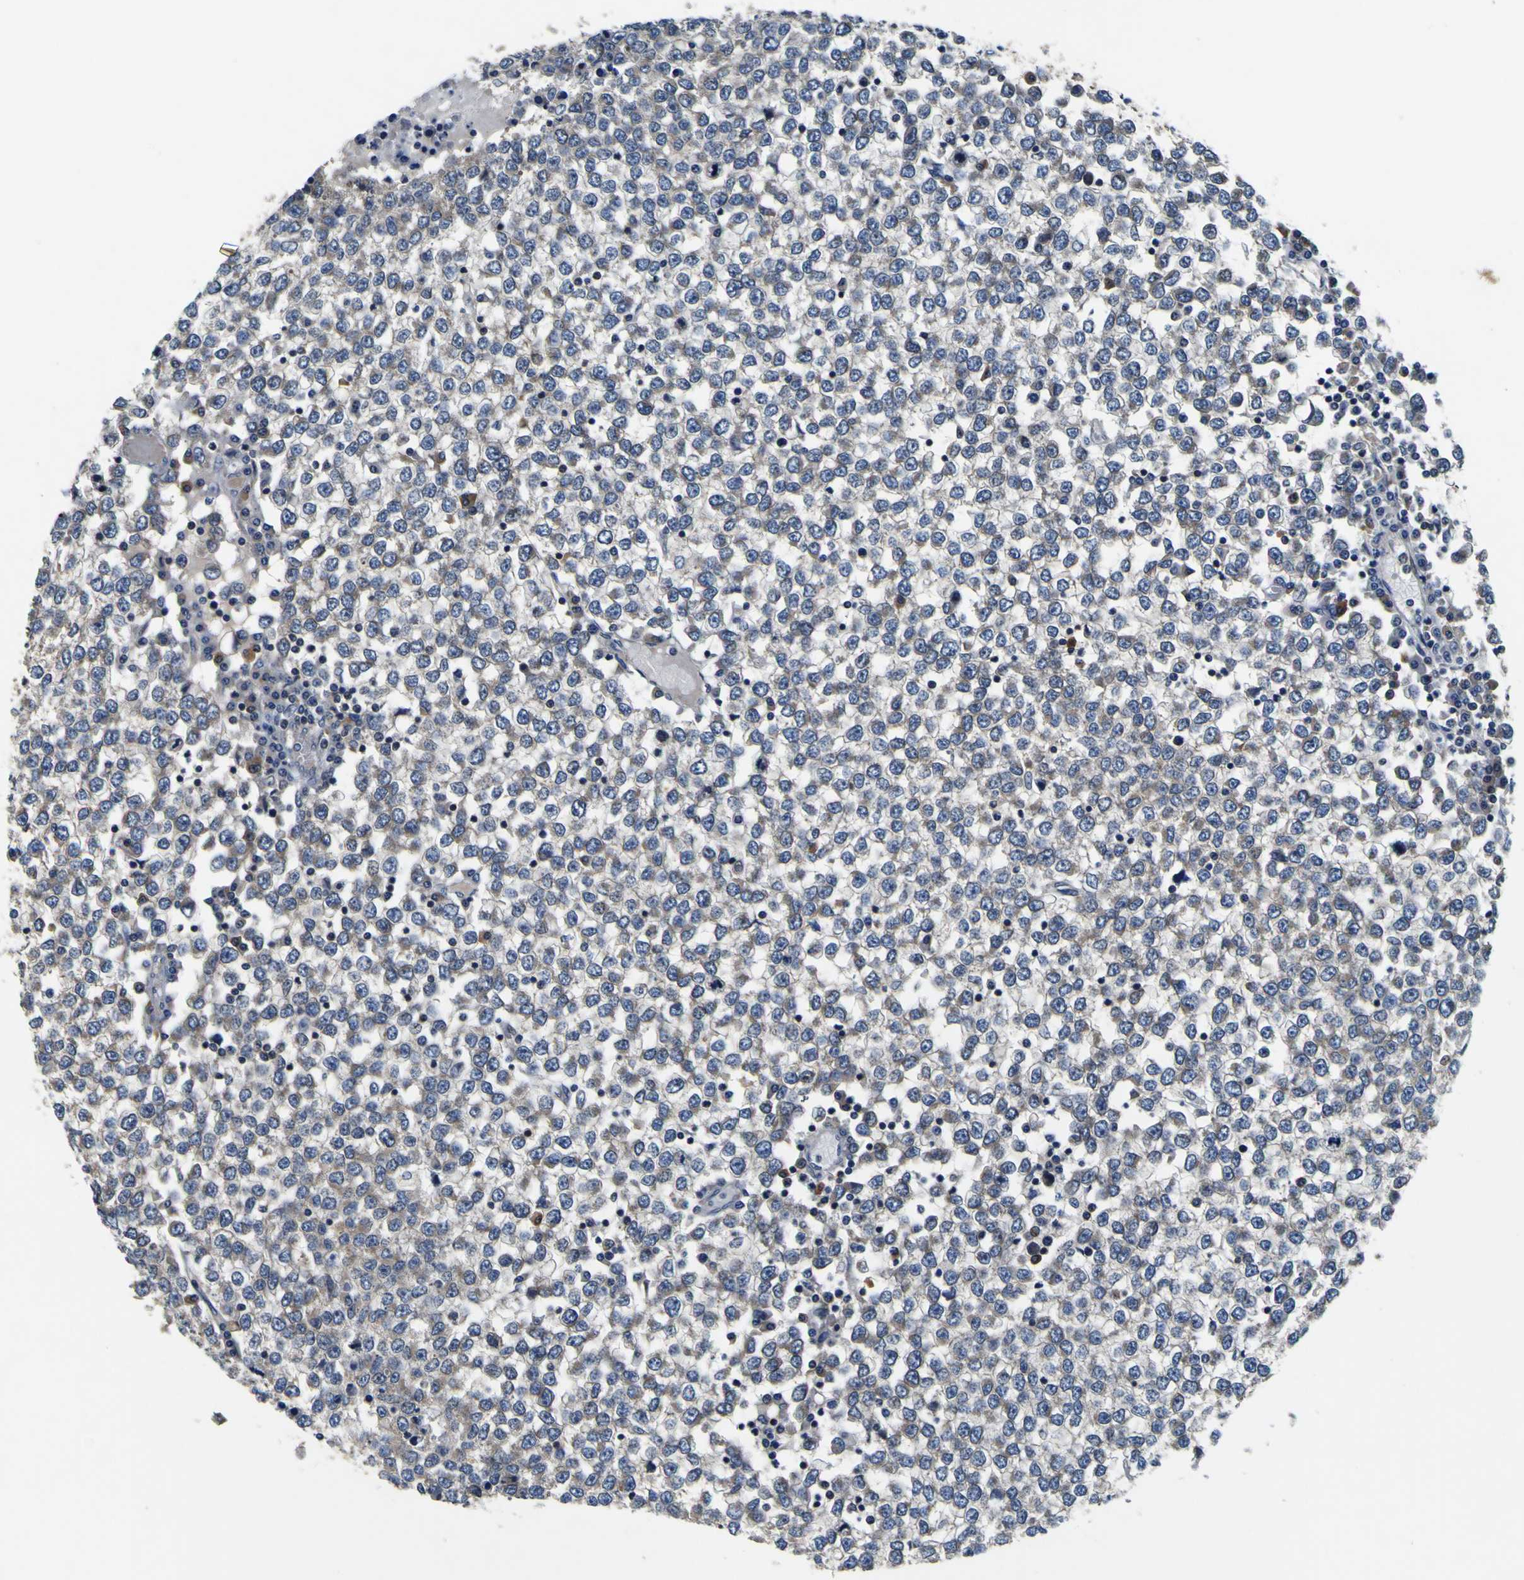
{"staining": {"intensity": "weak", "quantity": "25%-75%", "location": "cytoplasmic/membranous"}, "tissue": "testis cancer", "cell_type": "Tumor cells", "image_type": "cancer", "snomed": [{"axis": "morphology", "description": "Seminoma, NOS"}, {"axis": "topography", "description": "Testis"}], "caption": "Immunohistochemistry histopathology image of testis cancer stained for a protein (brown), which displays low levels of weak cytoplasmic/membranous staining in approximately 25%-75% of tumor cells.", "gene": "EPHB4", "patient": {"sex": "male", "age": 65}}